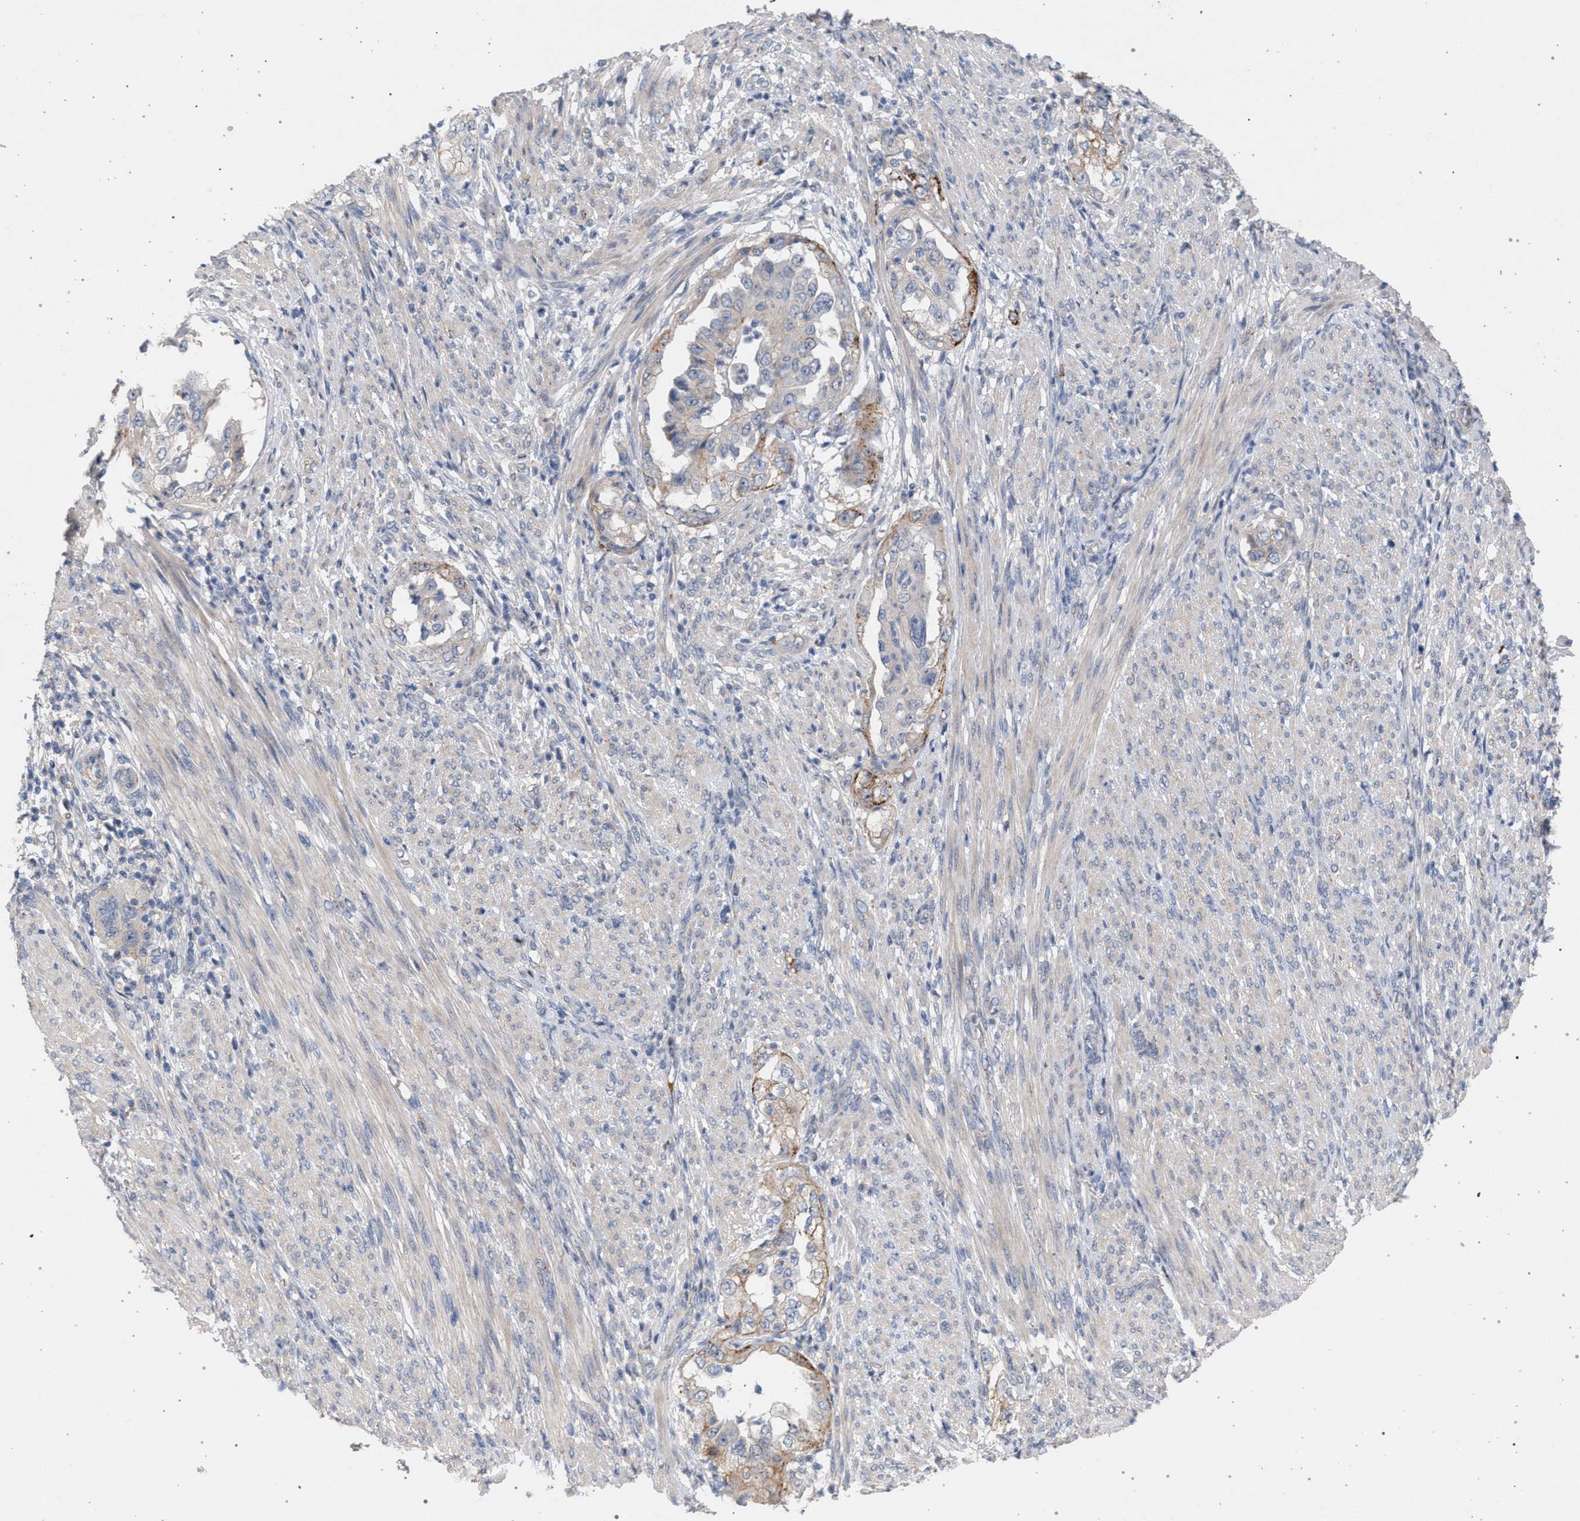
{"staining": {"intensity": "weak", "quantity": "<25%", "location": "cytoplasmic/membranous"}, "tissue": "endometrial cancer", "cell_type": "Tumor cells", "image_type": "cancer", "snomed": [{"axis": "morphology", "description": "Adenocarcinoma, NOS"}, {"axis": "topography", "description": "Endometrium"}], "caption": "There is no significant expression in tumor cells of endometrial cancer.", "gene": "MAMDC2", "patient": {"sex": "female", "age": 85}}